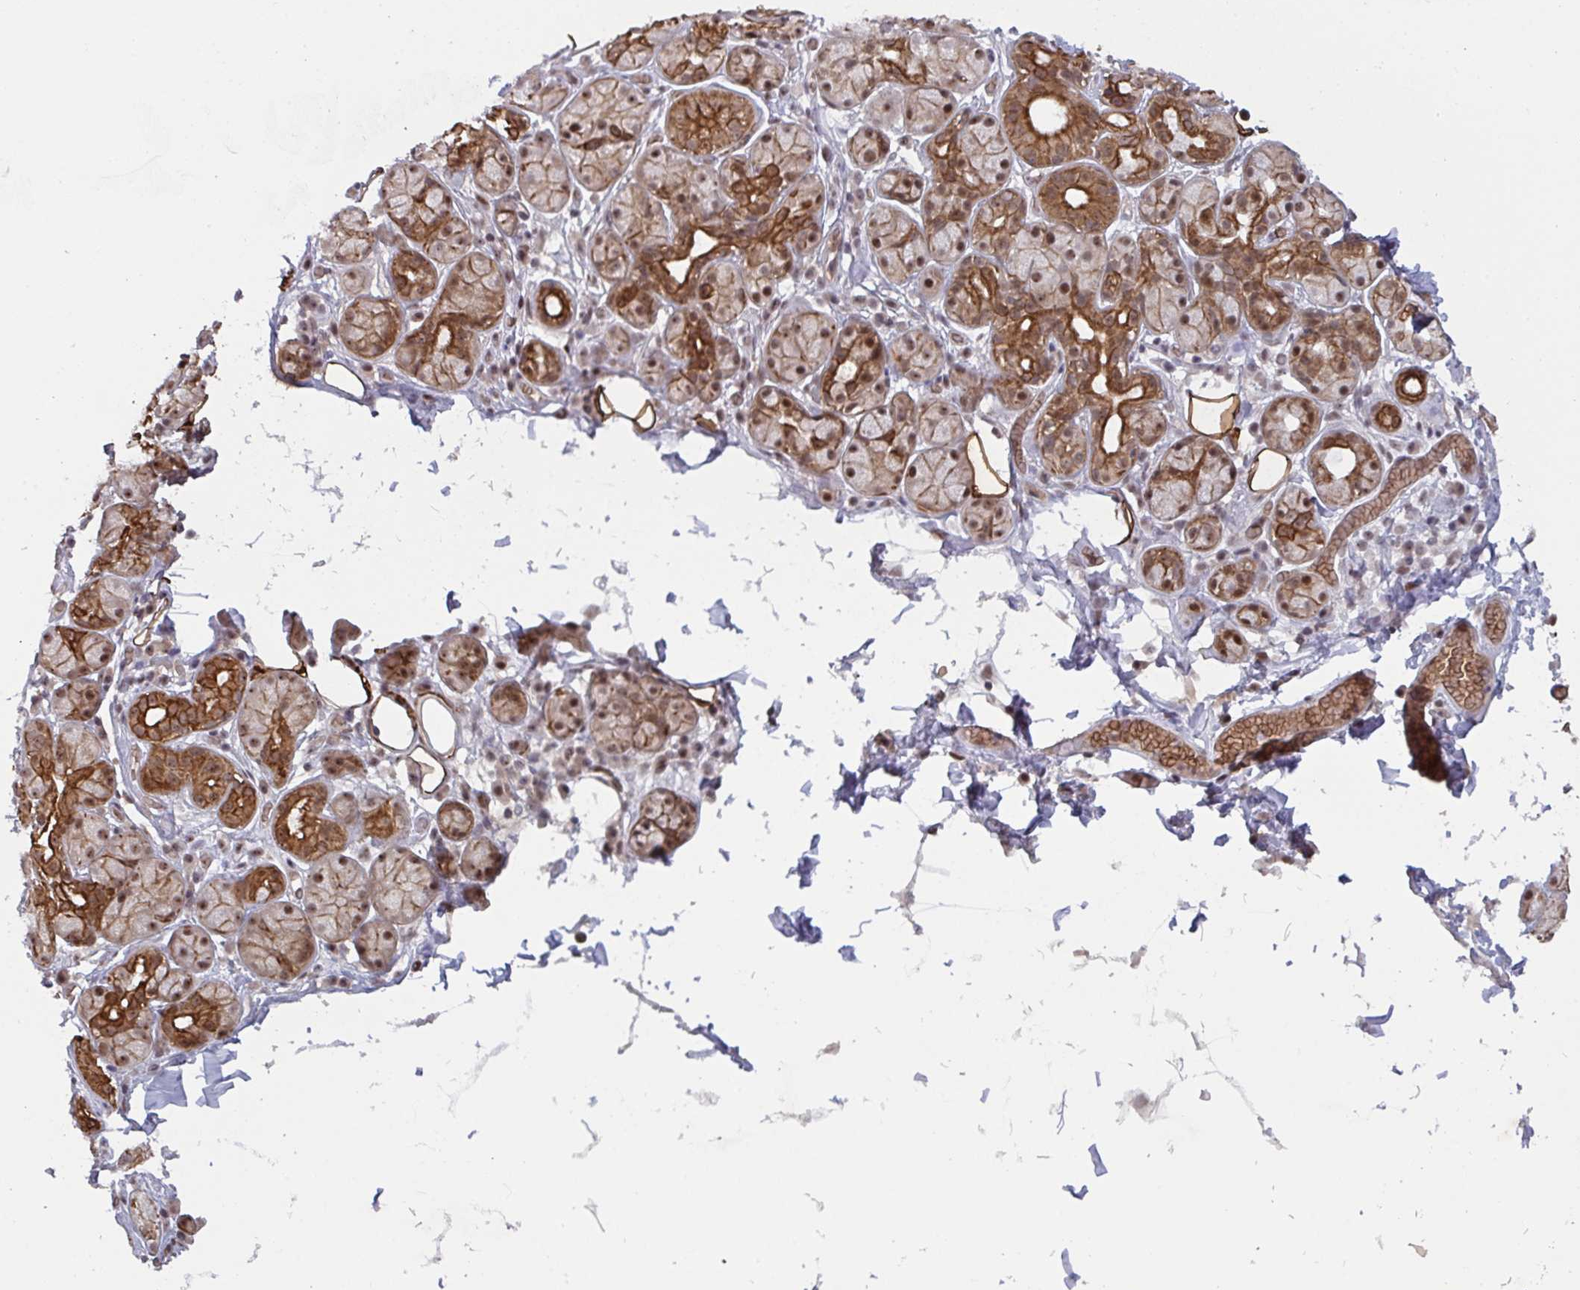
{"staining": {"intensity": "strong", "quantity": "25%-75%", "location": "cytoplasmic/membranous,nuclear"}, "tissue": "salivary gland", "cell_type": "Glandular cells", "image_type": "normal", "snomed": [{"axis": "morphology", "description": "Normal tissue, NOS"}, {"axis": "topography", "description": "Salivary gland"}, {"axis": "topography", "description": "Peripheral nerve tissue"}], "caption": "Unremarkable salivary gland exhibits strong cytoplasmic/membranous,nuclear expression in about 25%-75% of glandular cells, visualized by immunohistochemistry. (Brightfield microscopy of DAB IHC at high magnification).", "gene": "NLRP13", "patient": {"sex": "male", "age": 71}}